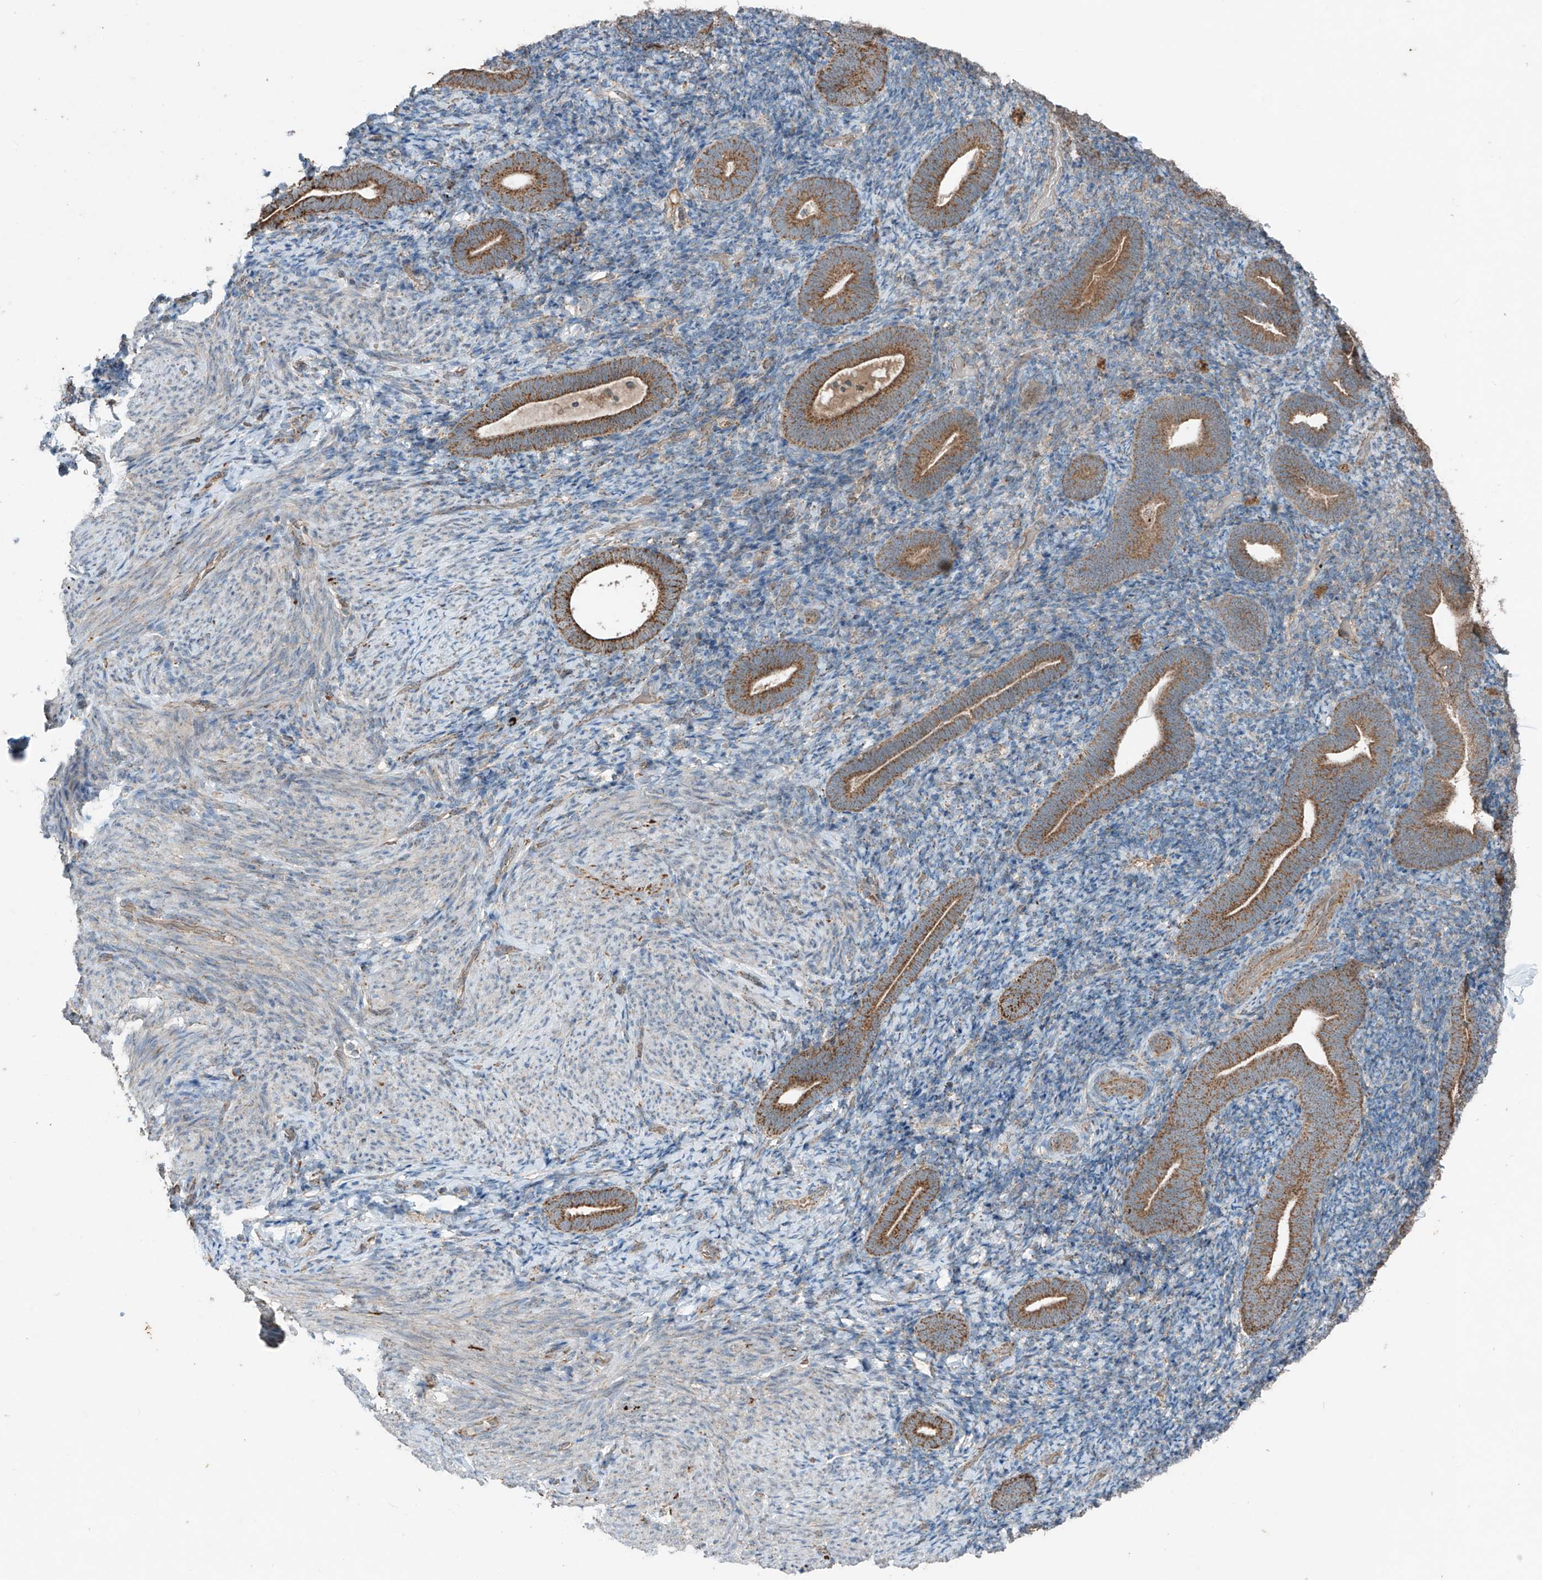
{"staining": {"intensity": "negative", "quantity": "none", "location": "none"}, "tissue": "endometrium", "cell_type": "Cells in endometrial stroma", "image_type": "normal", "snomed": [{"axis": "morphology", "description": "Normal tissue, NOS"}, {"axis": "topography", "description": "Endometrium"}], "caption": "Immunohistochemistry histopathology image of normal endometrium: endometrium stained with DAB displays no significant protein expression in cells in endometrial stroma.", "gene": "SAMD3", "patient": {"sex": "female", "age": 51}}